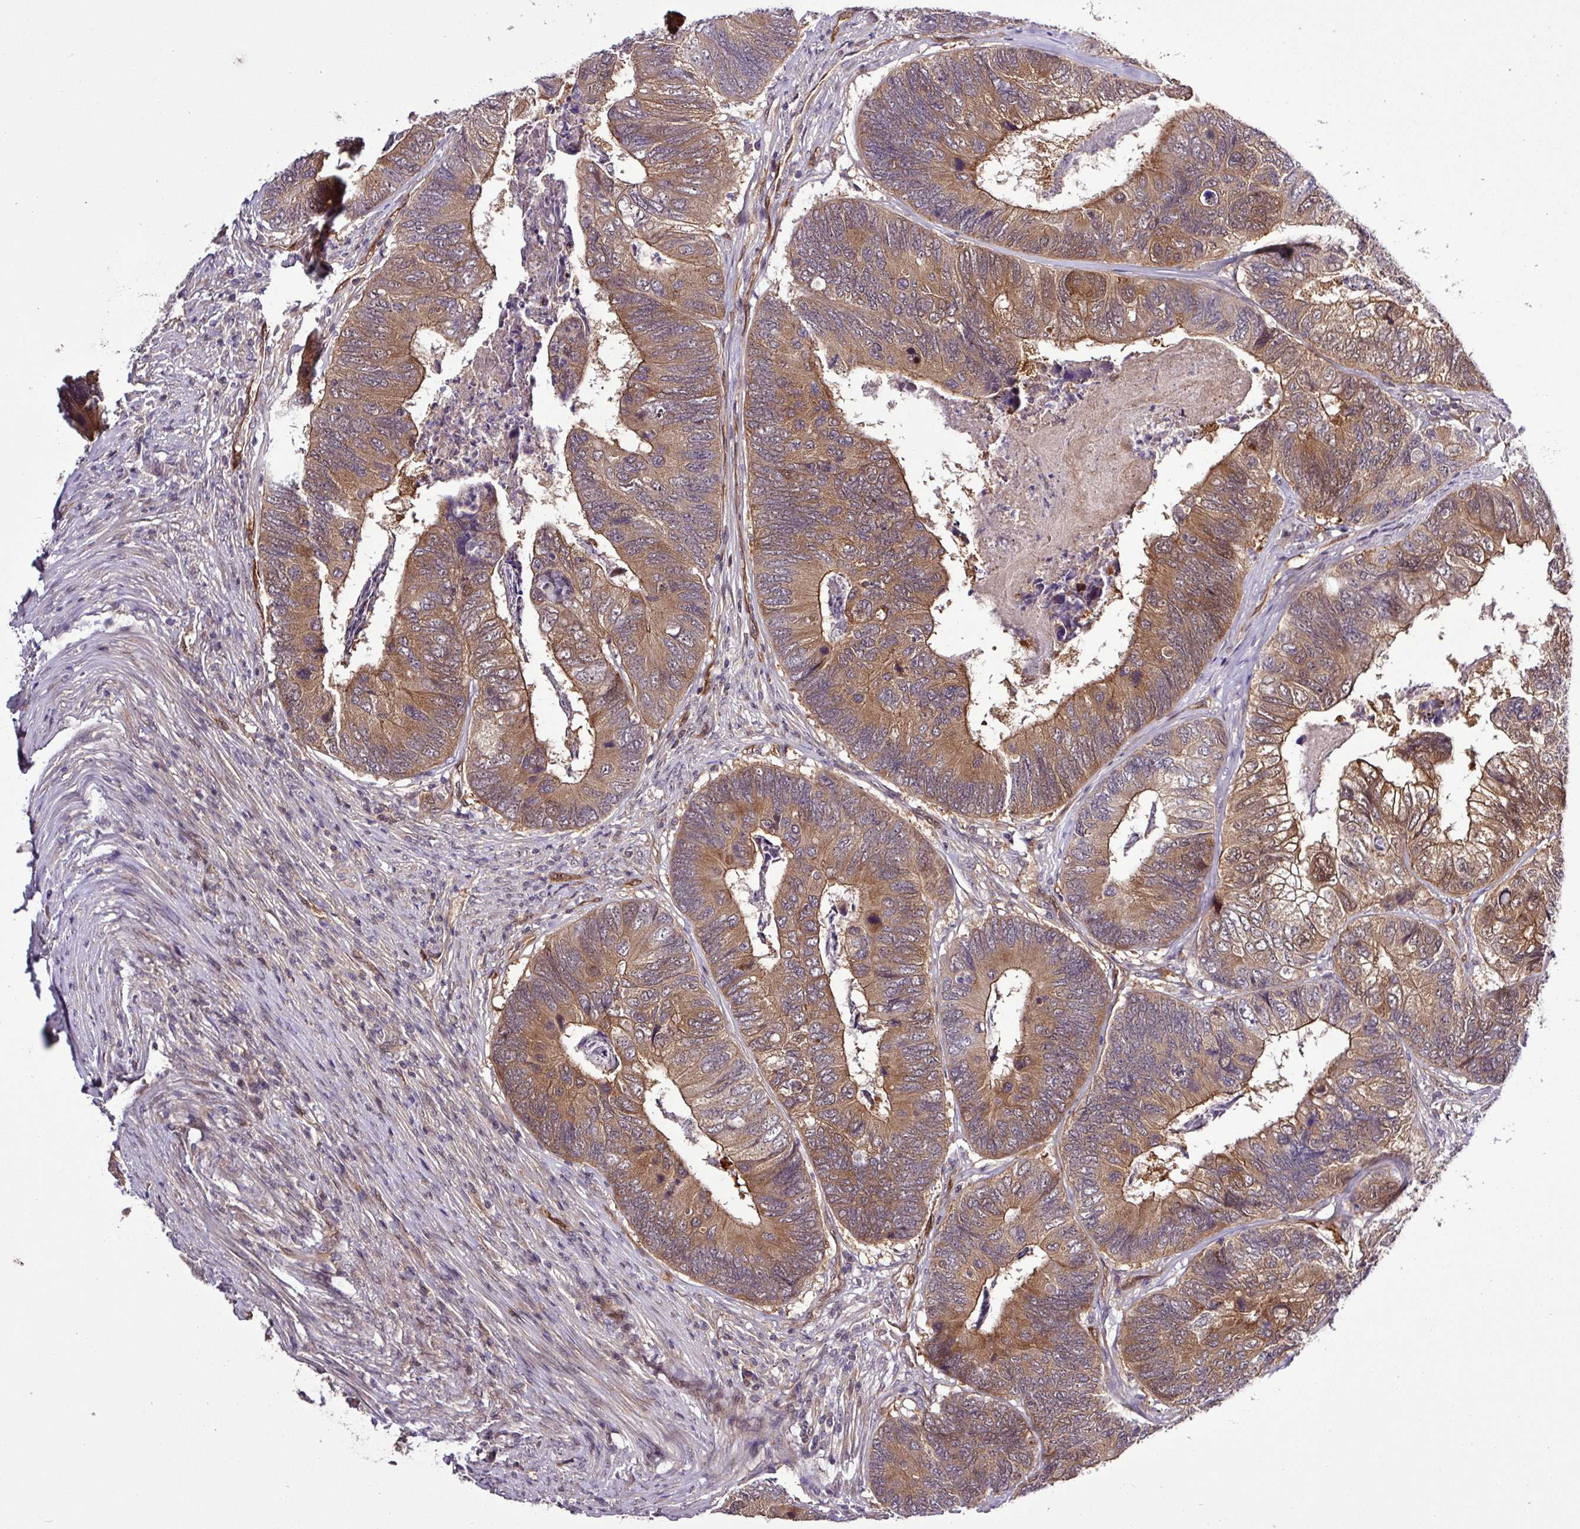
{"staining": {"intensity": "moderate", "quantity": ">75%", "location": "cytoplasmic/membranous"}, "tissue": "colorectal cancer", "cell_type": "Tumor cells", "image_type": "cancer", "snomed": [{"axis": "morphology", "description": "Adenocarcinoma, NOS"}, {"axis": "topography", "description": "Colon"}], "caption": "Human colorectal cancer stained for a protein (brown) reveals moderate cytoplasmic/membranous positive positivity in about >75% of tumor cells.", "gene": "CARHSP1", "patient": {"sex": "female", "age": 67}}